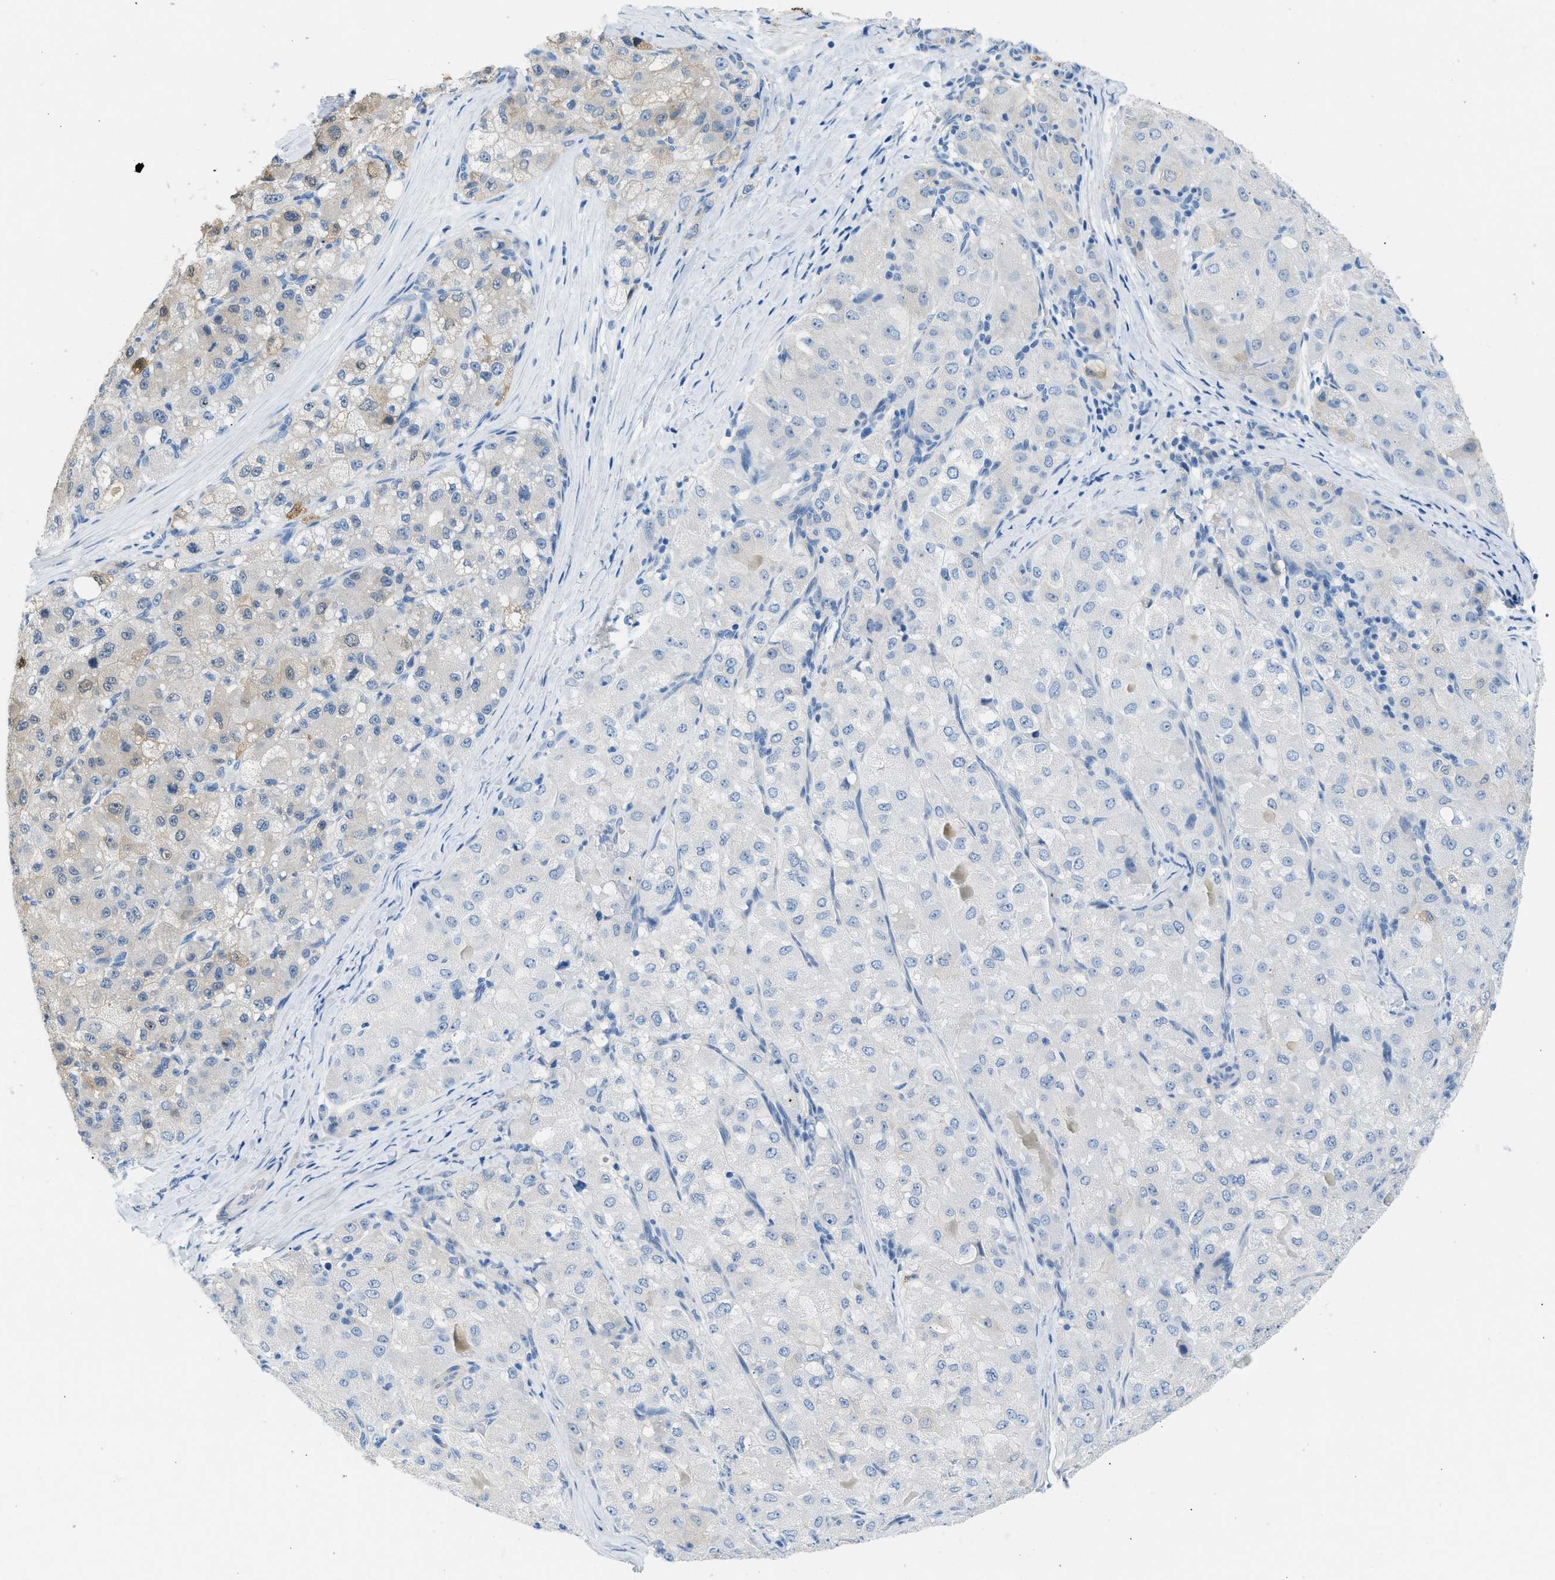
{"staining": {"intensity": "negative", "quantity": "none", "location": "none"}, "tissue": "liver cancer", "cell_type": "Tumor cells", "image_type": "cancer", "snomed": [{"axis": "morphology", "description": "Carcinoma, Hepatocellular, NOS"}, {"axis": "topography", "description": "Liver"}], "caption": "A micrograph of human liver hepatocellular carcinoma is negative for staining in tumor cells. (Stains: DAB (3,3'-diaminobenzidine) immunohistochemistry with hematoxylin counter stain, Microscopy: brightfield microscopy at high magnification).", "gene": "SPAM1", "patient": {"sex": "male", "age": 80}}